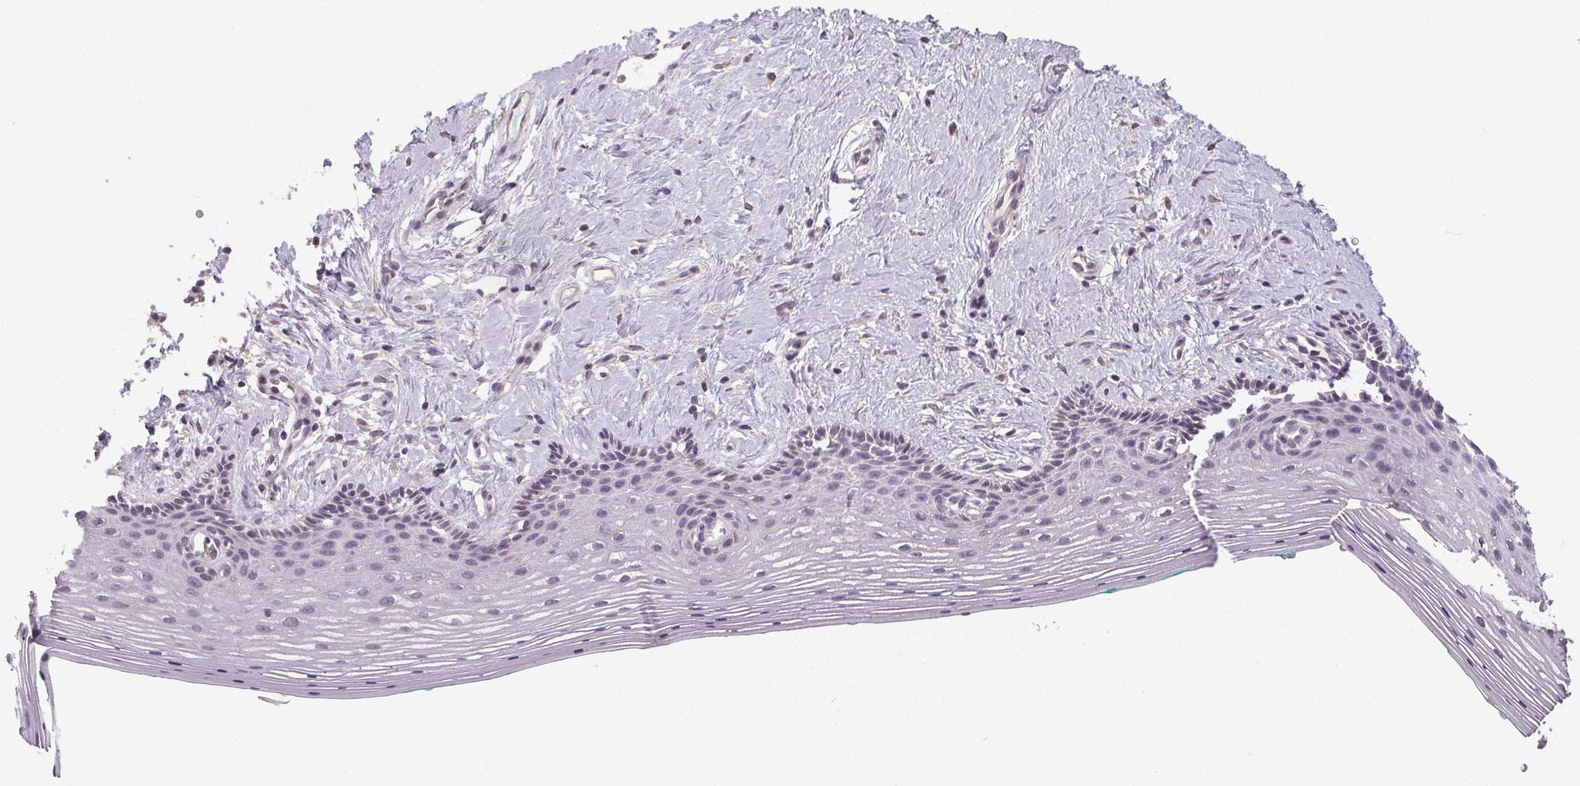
{"staining": {"intensity": "negative", "quantity": "none", "location": "none"}, "tissue": "vagina", "cell_type": "Squamous epithelial cells", "image_type": "normal", "snomed": [{"axis": "morphology", "description": "Normal tissue, NOS"}, {"axis": "topography", "description": "Vagina"}], "caption": "IHC of unremarkable human vagina shows no staining in squamous epithelial cells. The staining is performed using DAB (3,3'-diaminobenzidine) brown chromogen with nuclei counter-stained in using hematoxylin.", "gene": "SLC26A2", "patient": {"sex": "female", "age": 42}}